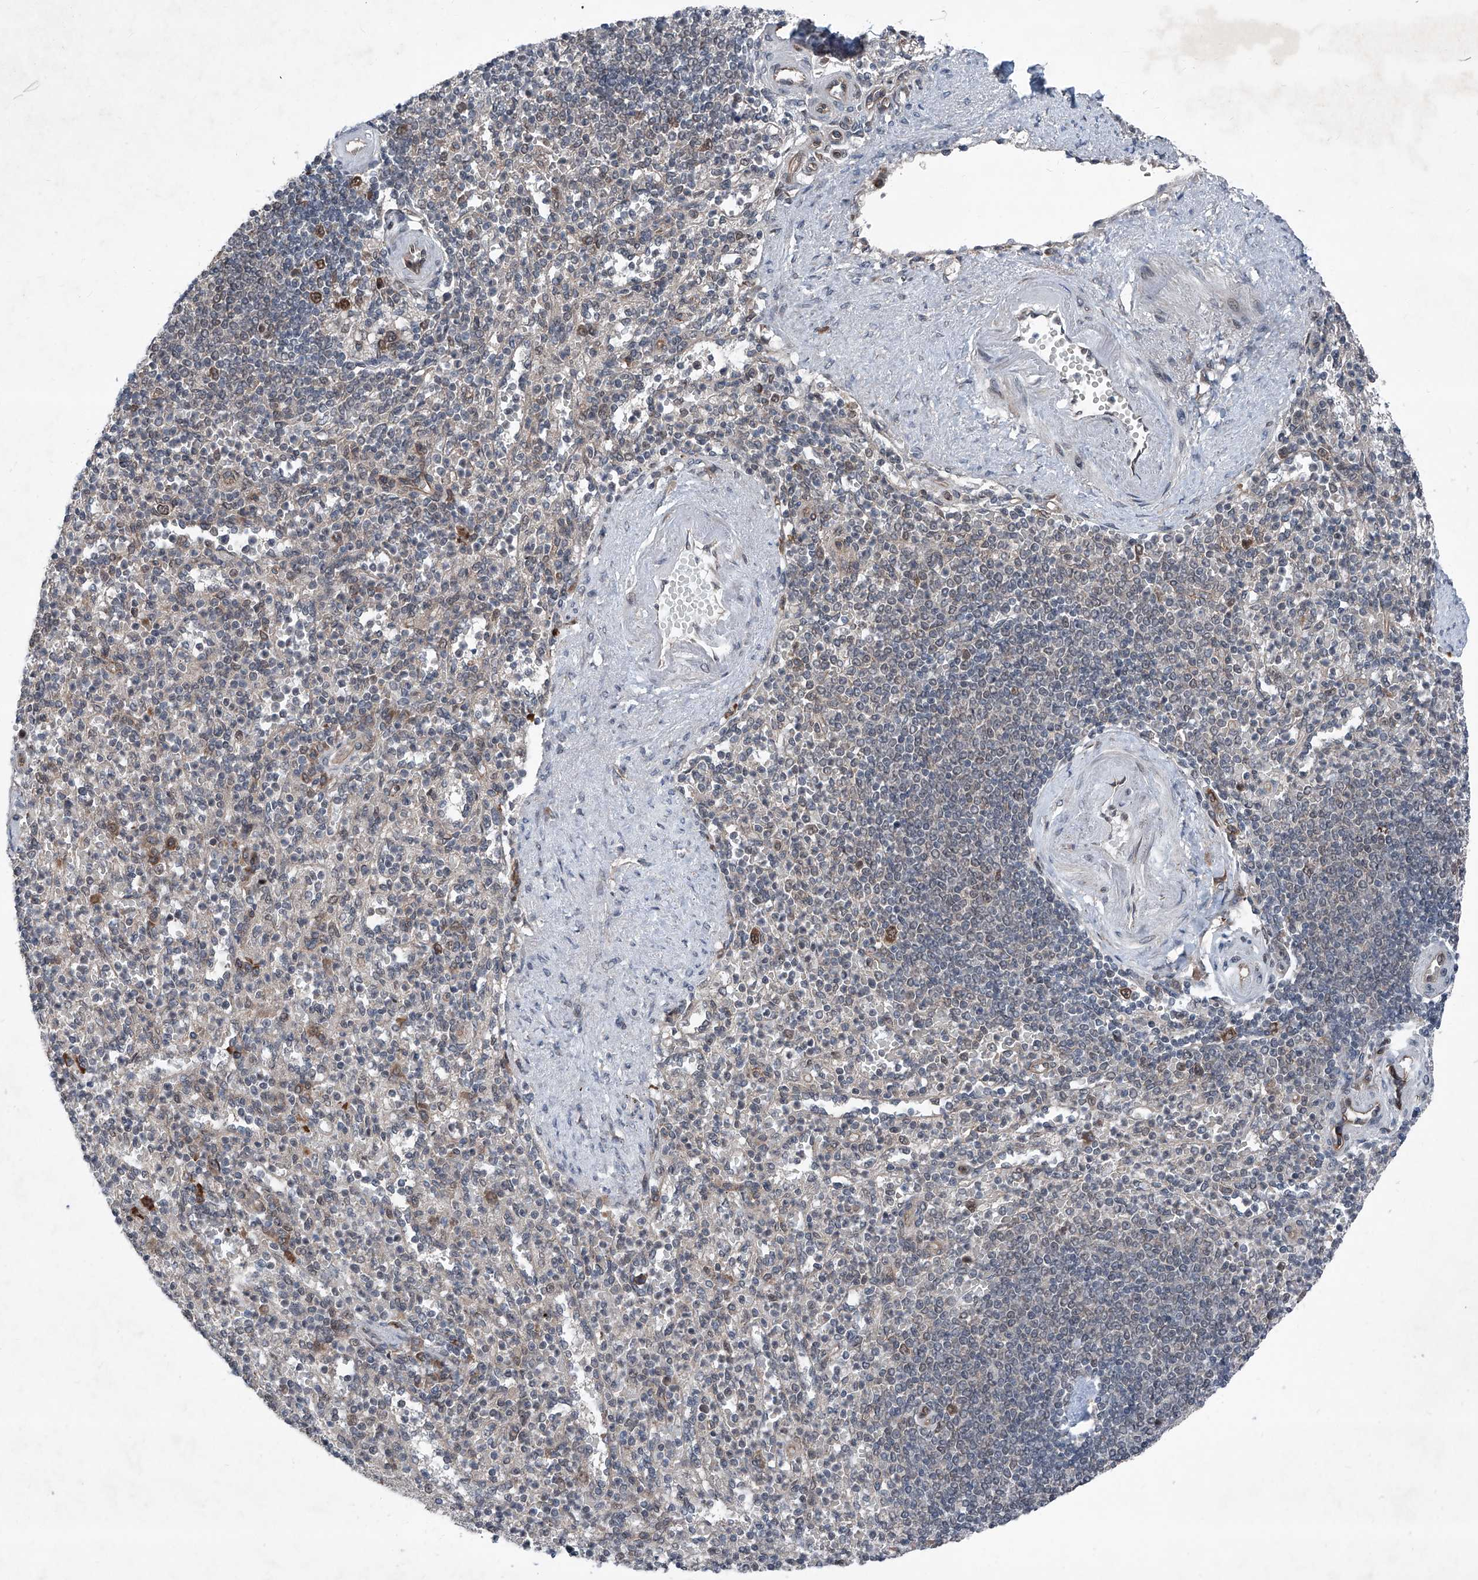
{"staining": {"intensity": "moderate", "quantity": "<25%", "location": "cytoplasmic/membranous"}, "tissue": "spleen", "cell_type": "Cells in red pulp", "image_type": "normal", "snomed": [{"axis": "morphology", "description": "Normal tissue, NOS"}, {"axis": "topography", "description": "Spleen"}], "caption": "This image displays IHC staining of normal spleen, with low moderate cytoplasmic/membranous staining in about <25% of cells in red pulp.", "gene": "COA7", "patient": {"sex": "female", "age": 74}}